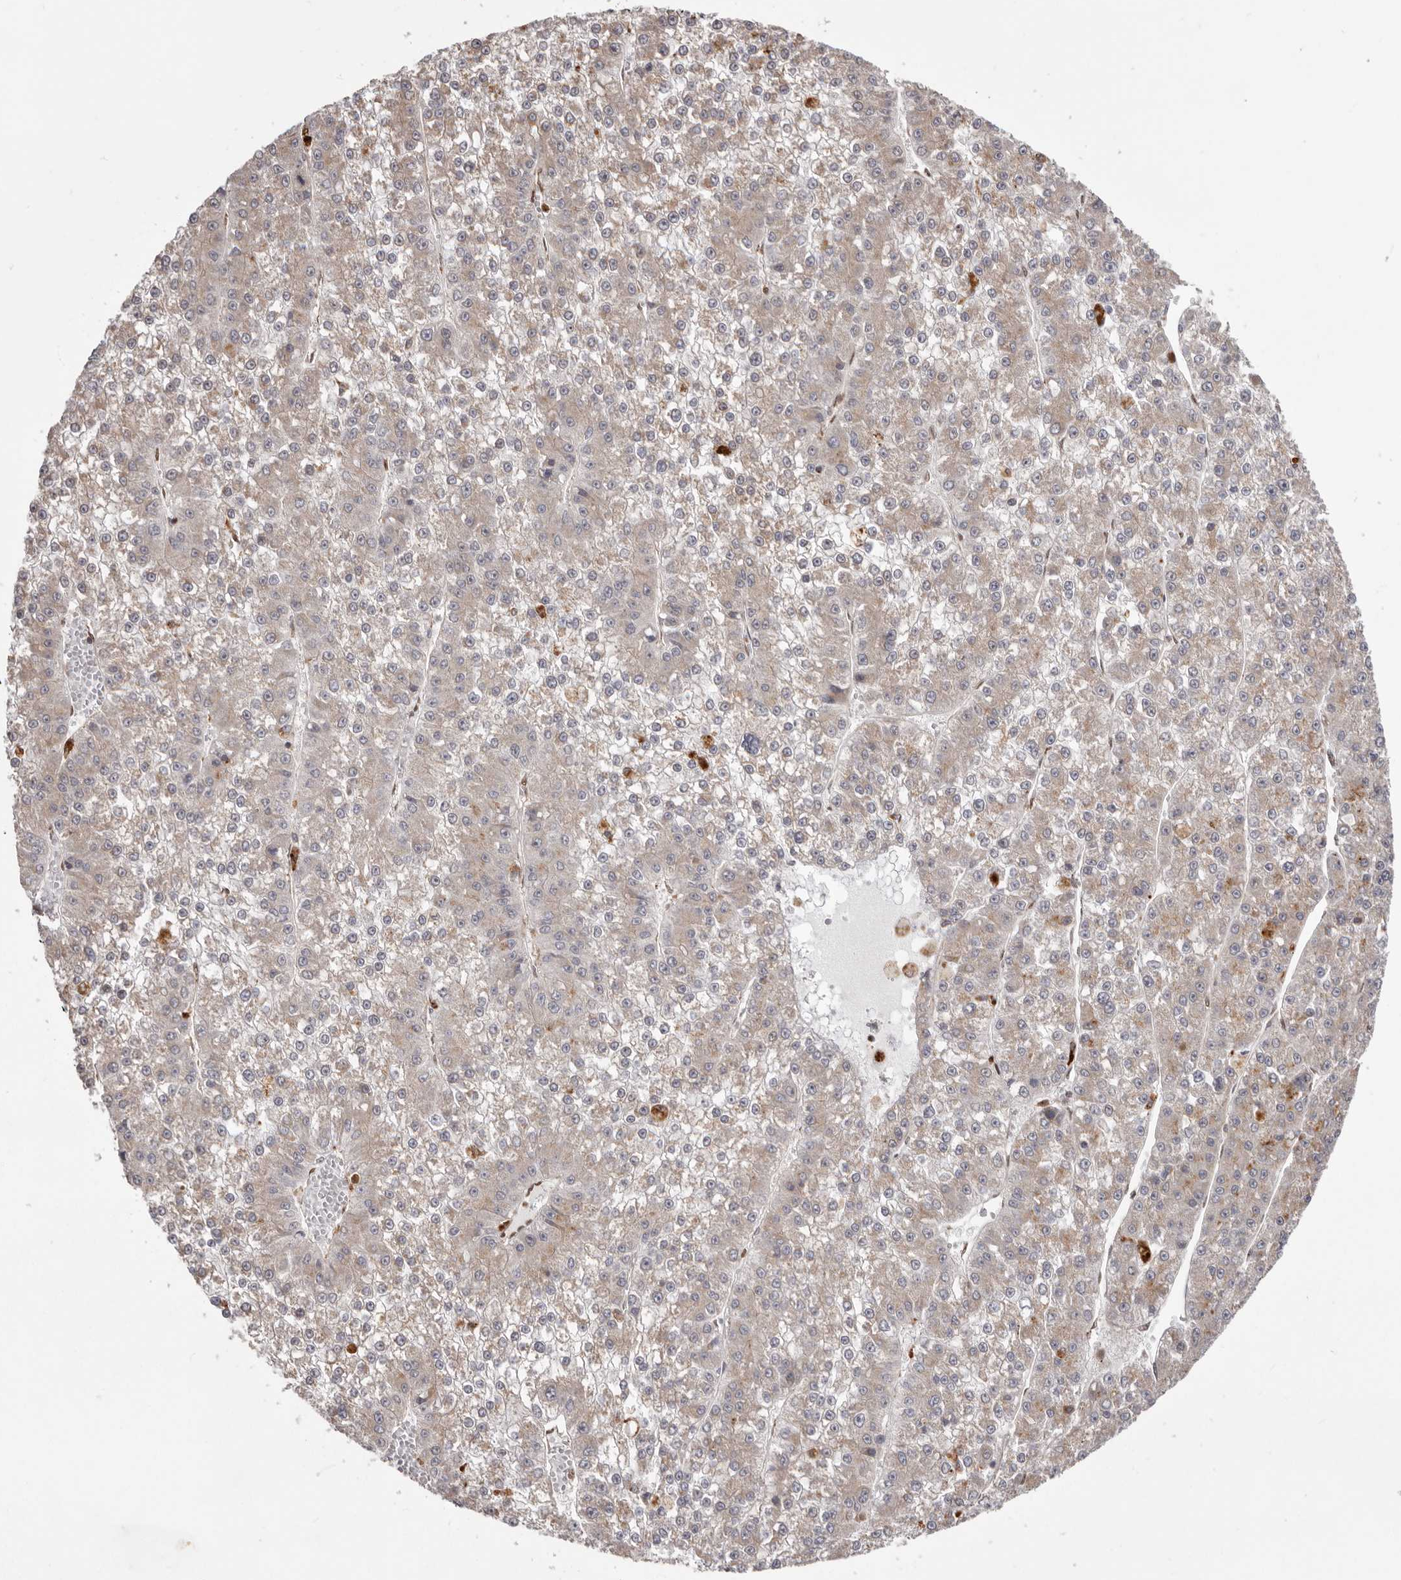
{"staining": {"intensity": "weak", "quantity": "<25%", "location": "cytoplasmic/membranous"}, "tissue": "liver cancer", "cell_type": "Tumor cells", "image_type": "cancer", "snomed": [{"axis": "morphology", "description": "Carcinoma, Hepatocellular, NOS"}, {"axis": "topography", "description": "Liver"}], "caption": "Immunohistochemistry (IHC) micrograph of human hepatocellular carcinoma (liver) stained for a protein (brown), which shows no expression in tumor cells.", "gene": "NUP43", "patient": {"sex": "female", "age": 73}}